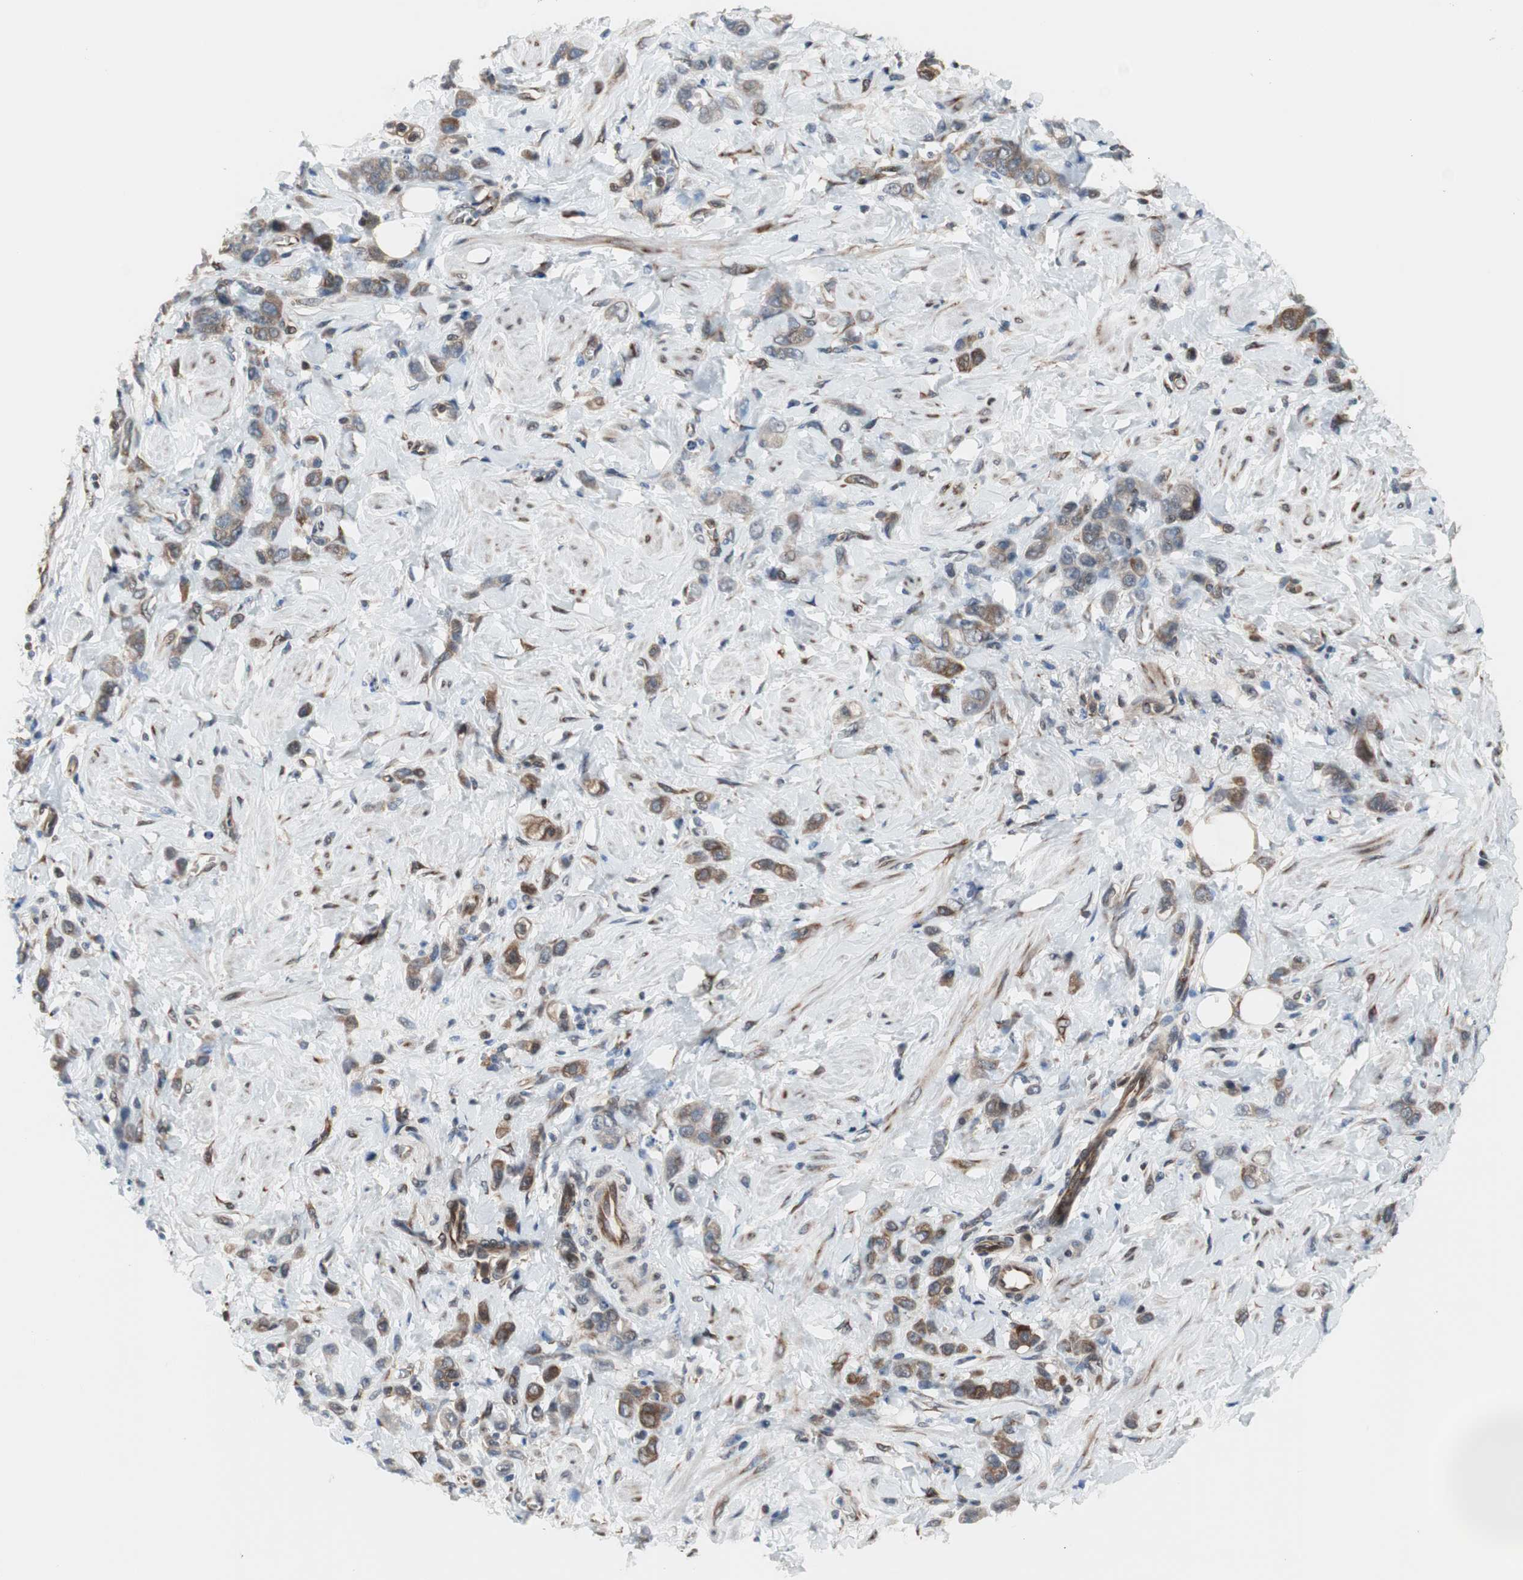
{"staining": {"intensity": "moderate", "quantity": ">75%", "location": "cytoplasmic/membranous"}, "tissue": "stomach cancer", "cell_type": "Tumor cells", "image_type": "cancer", "snomed": [{"axis": "morphology", "description": "Adenocarcinoma, NOS"}, {"axis": "topography", "description": "Stomach"}], "caption": "The micrograph exhibits immunohistochemical staining of adenocarcinoma (stomach). There is moderate cytoplasmic/membranous expression is identified in approximately >75% of tumor cells.", "gene": "ZNF512B", "patient": {"sex": "male", "age": 82}}